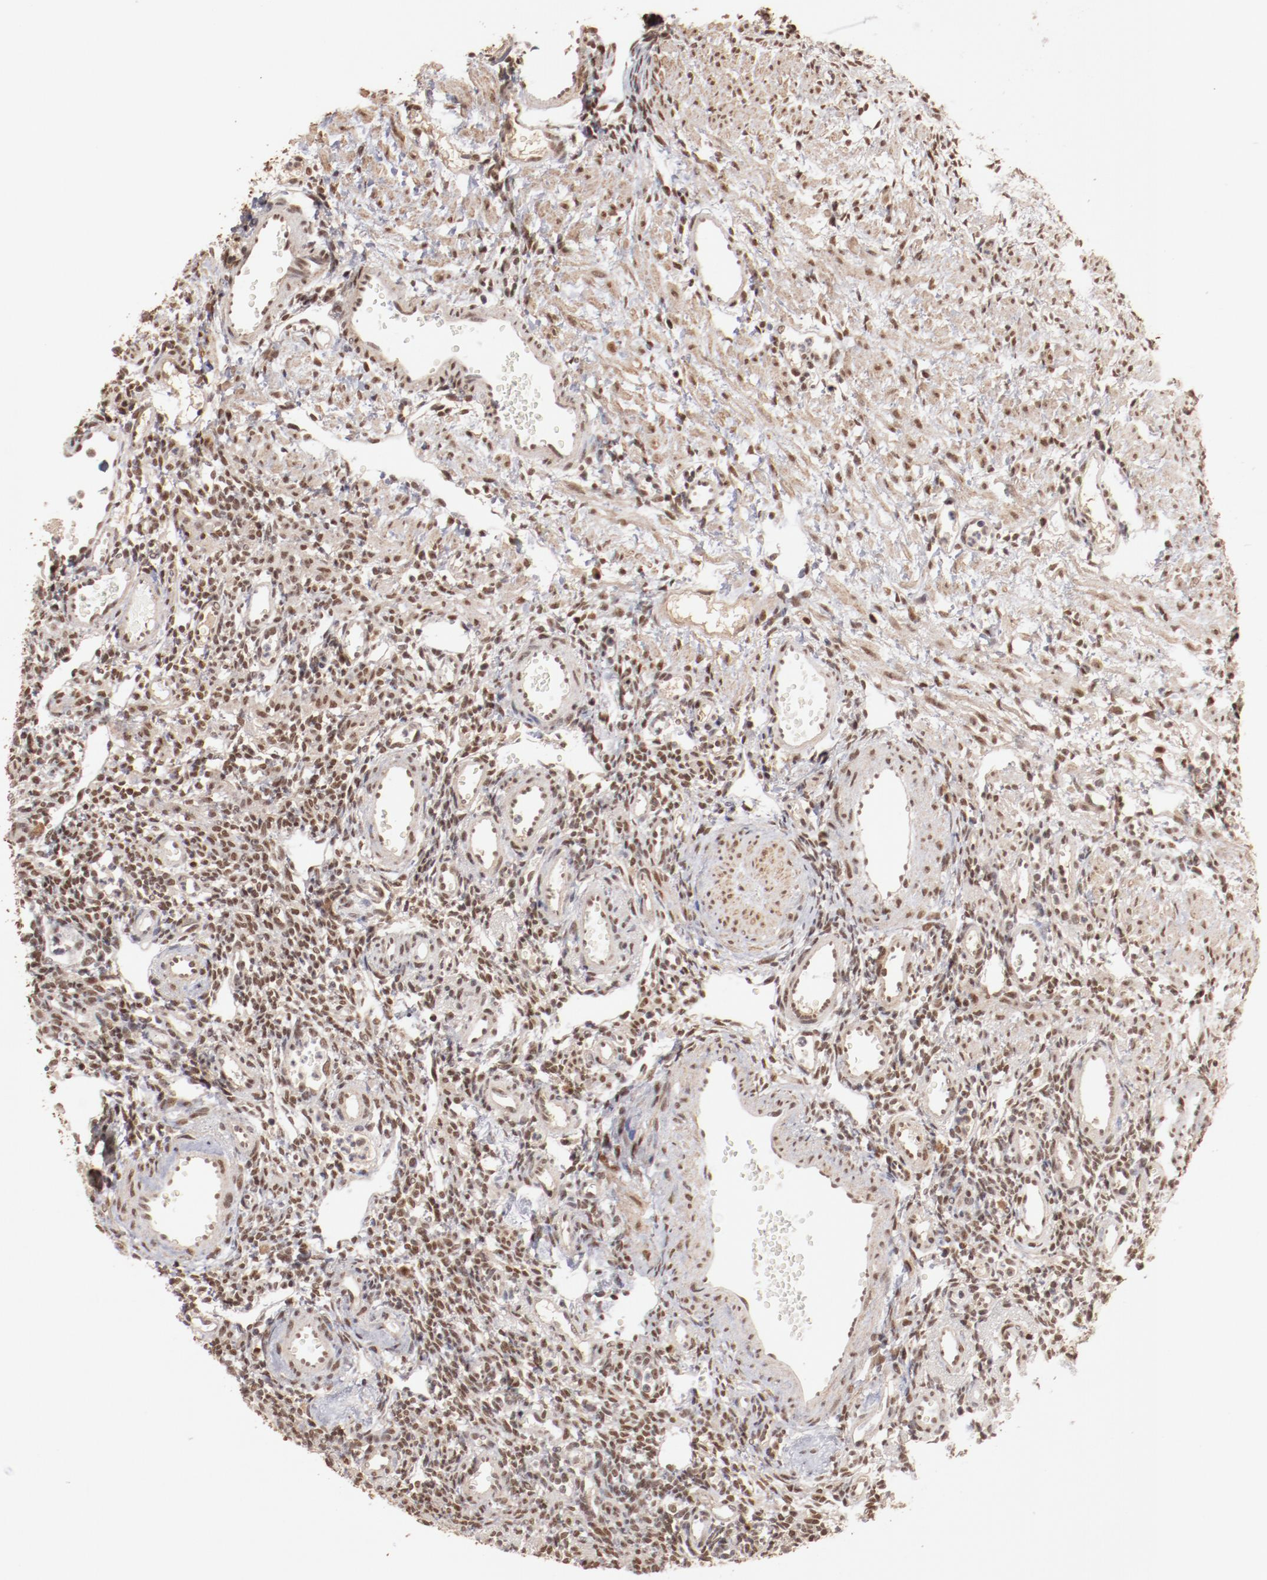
{"staining": {"intensity": "moderate", "quantity": ">75%", "location": "nuclear"}, "tissue": "ovary", "cell_type": "Ovarian stroma cells", "image_type": "normal", "snomed": [{"axis": "morphology", "description": "Normal tissue, NOS"}, {"axis": "topography", "description": "Ovary"}], "caption": "Protein expression analysis of benign ovary shows moderate nuclear positivity in approximately >75% of ovarian stroma cells.", "gene": "CLOCK", "patient": {"sex": "female", "age": 33}}